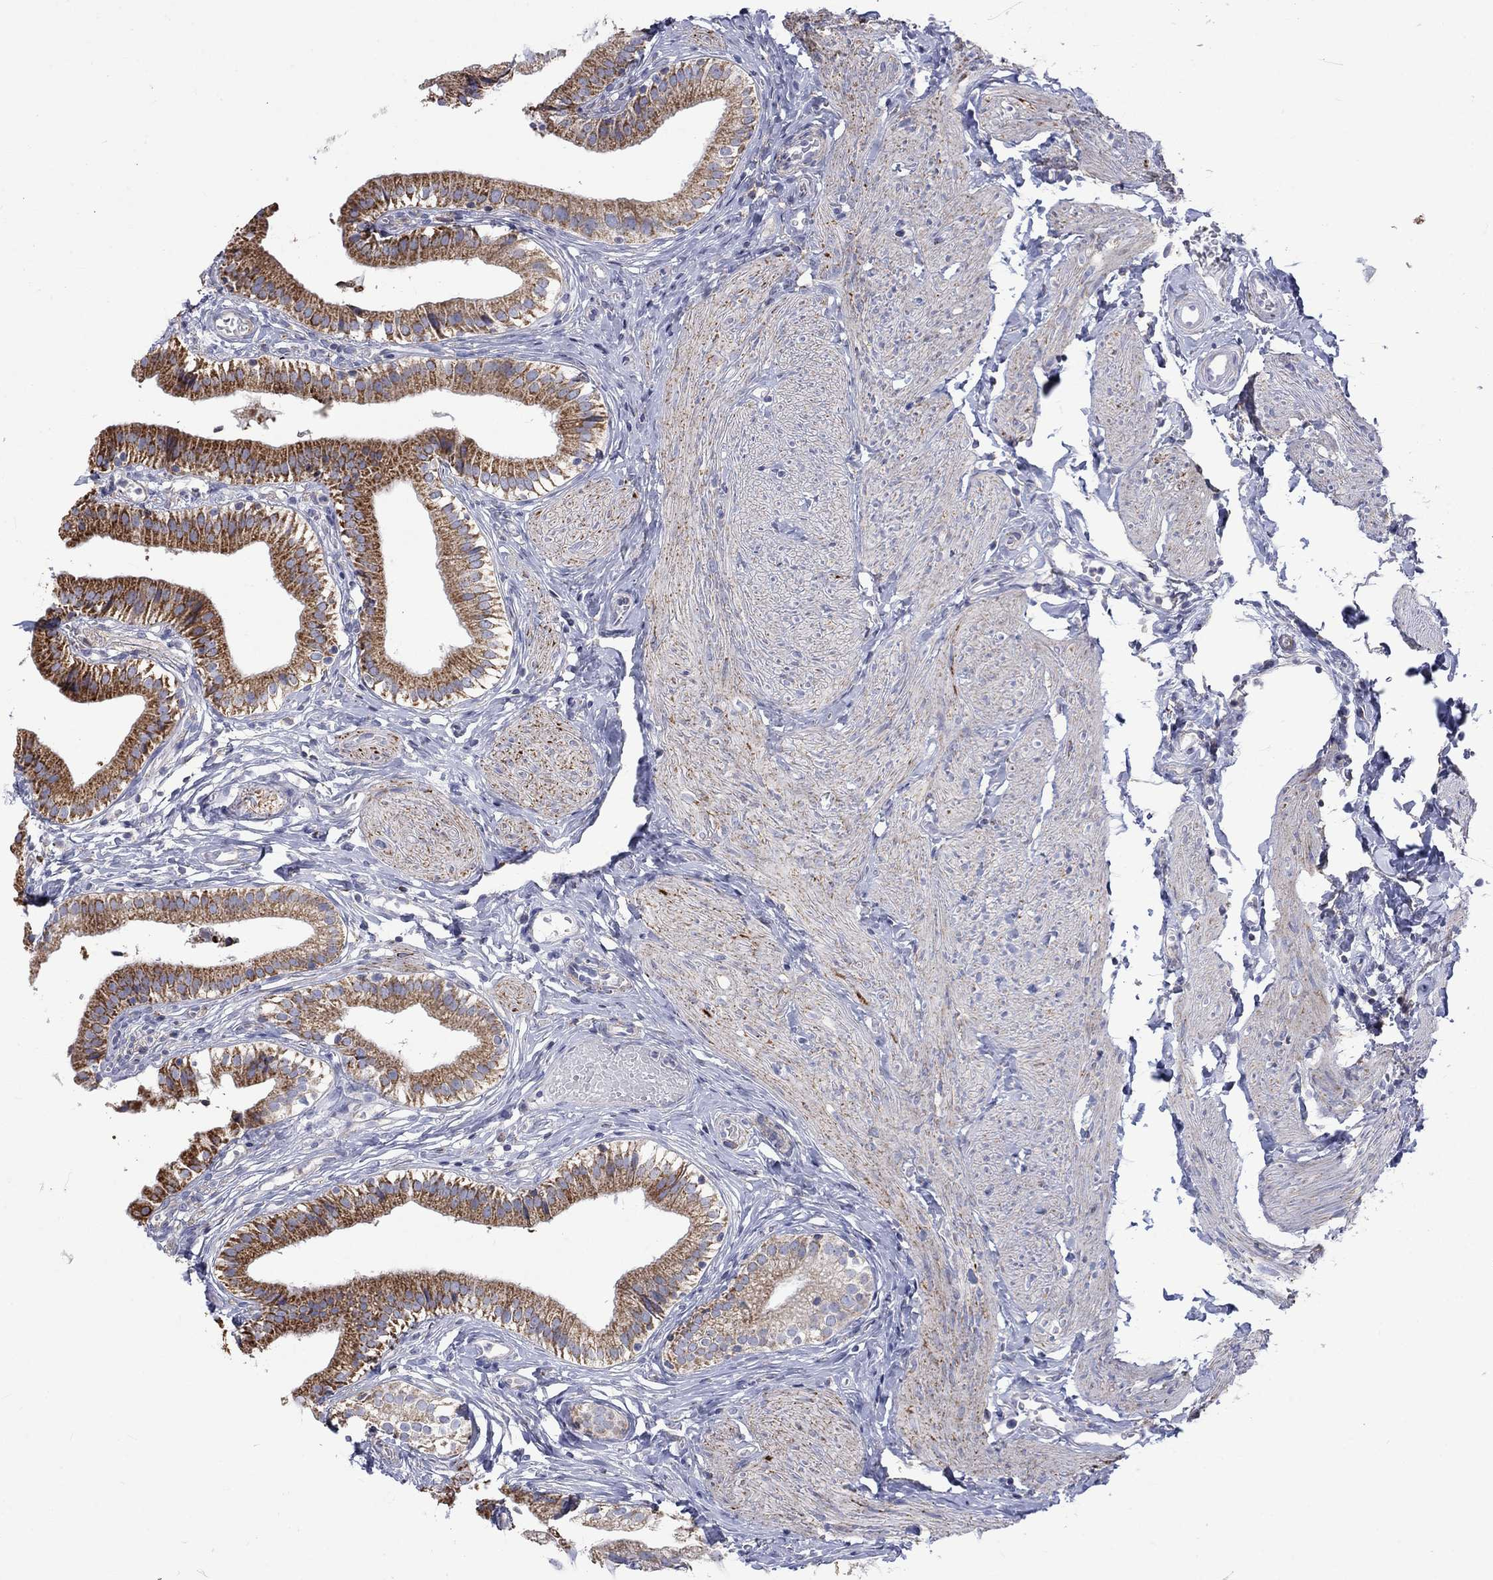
{"staining": {"intensity": "strong", "quantity": "25%-75%", "location": "cytoplasmic/membranous"}, "tissue": "gallbladder", "cell_type": "Glandular cells", "image_type": "normal", "snomed": [{"axis": "morphology", "description": "Normal tissue, NOS"}, {"axis": "topography", "description": "Gallbladder"}], "caption": "Protein expression analysis of unremarkable gallbladder demonstrates strong cytoplasmic/membranous positivity in about 25%-75% of glandular cells.", "gene": "CISD1", "patient": {"sex": "female", "age": 47}}